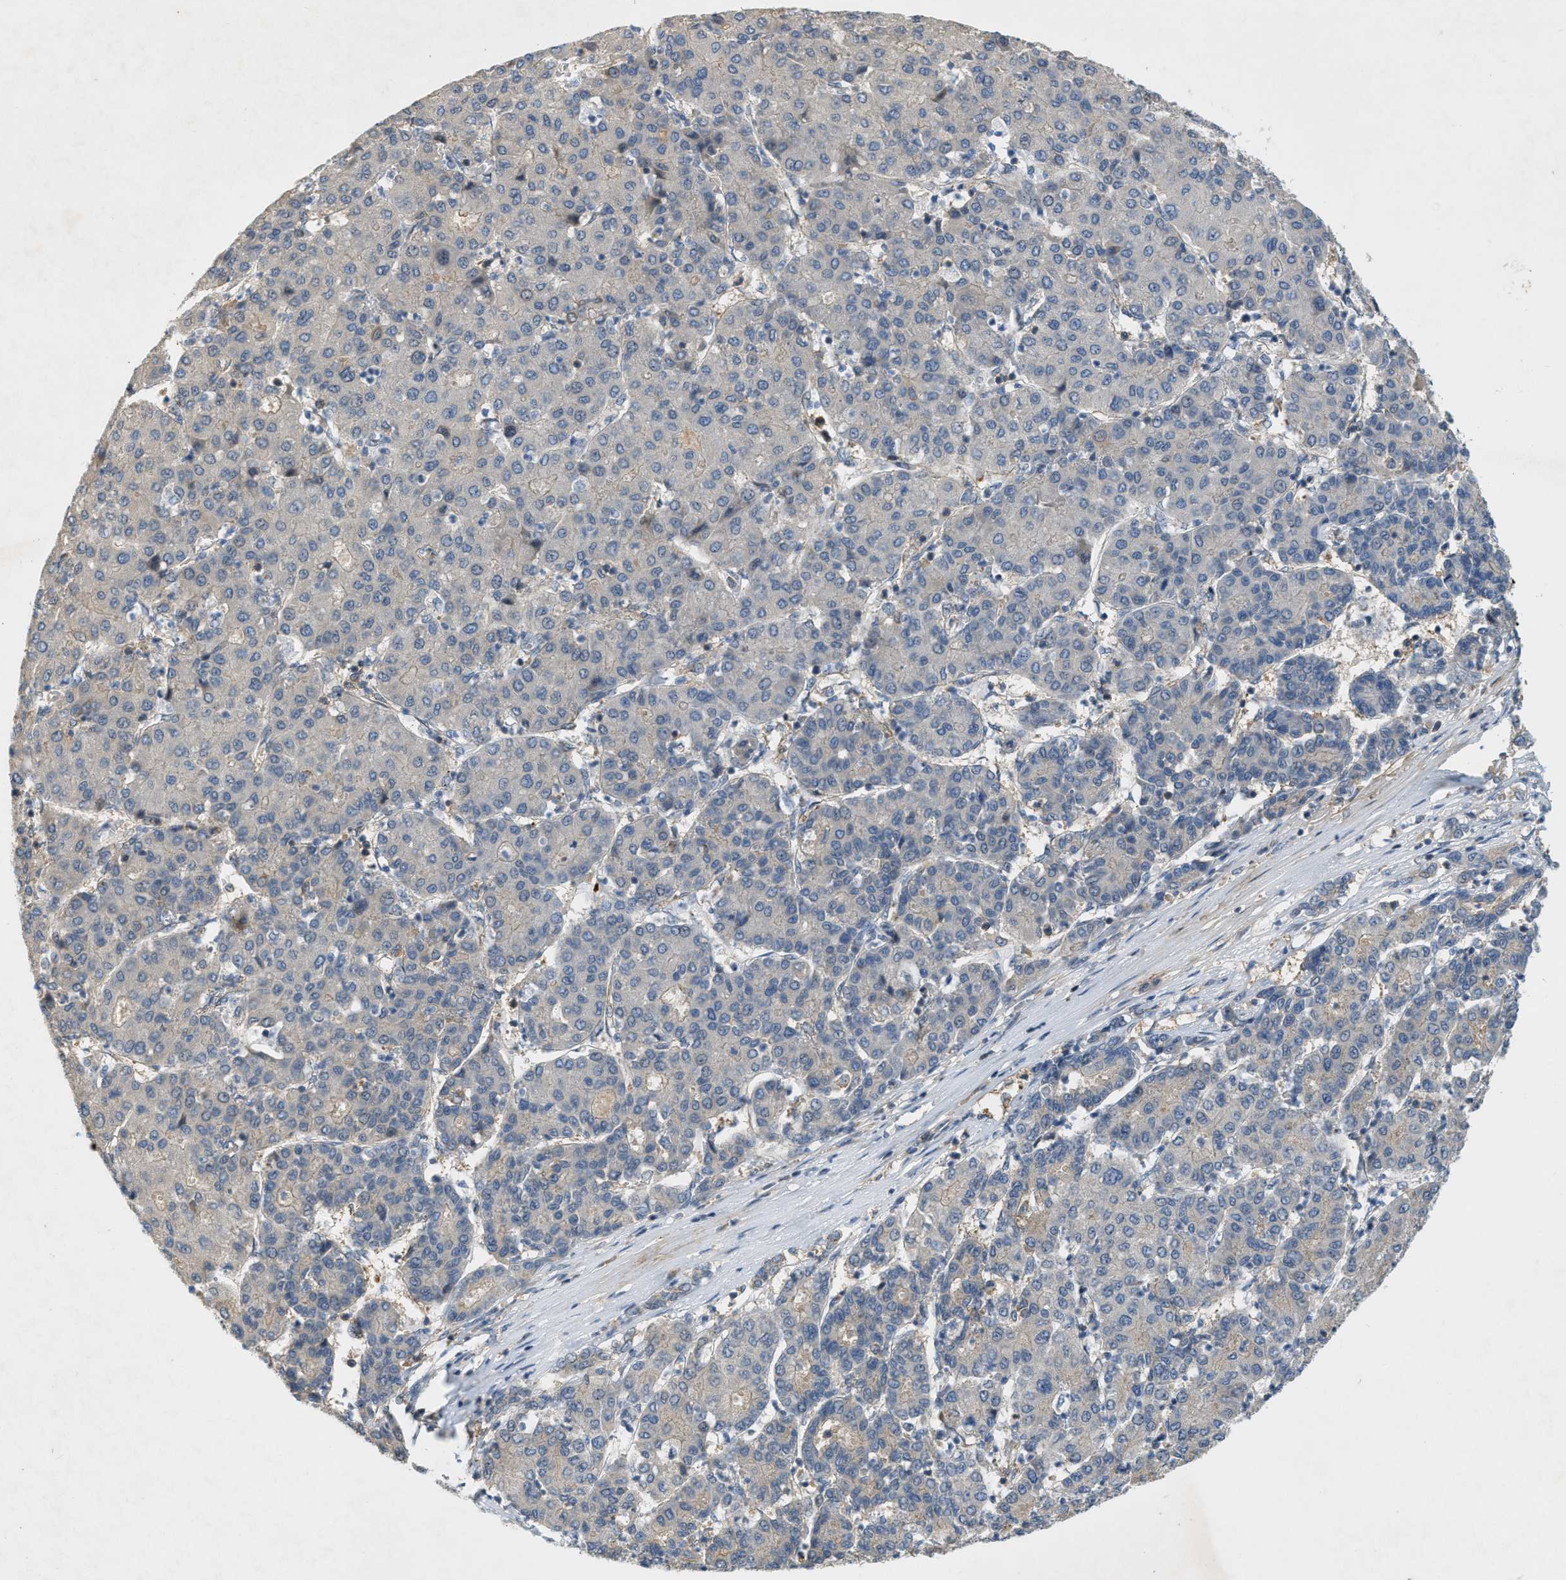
{"staining": {"intensity": "negative", "quantity": "none", "location": "none"}, "tissue": "liver cancer", "cell_type": "Tumor cells", "image_type": "cancer", "snomed": [{"axis": "morphology", "description": "Carcinoma, Hepatocellular, NOS"}, {"axis": "topography", "description": "Liver"}], "caption": "This is a micrograph of immunohistochemistry staining of liver cancer, which shows no expression in tumor cells.", "gene": "PDCL3", "patient": {"sex": "male", "age": 65}}